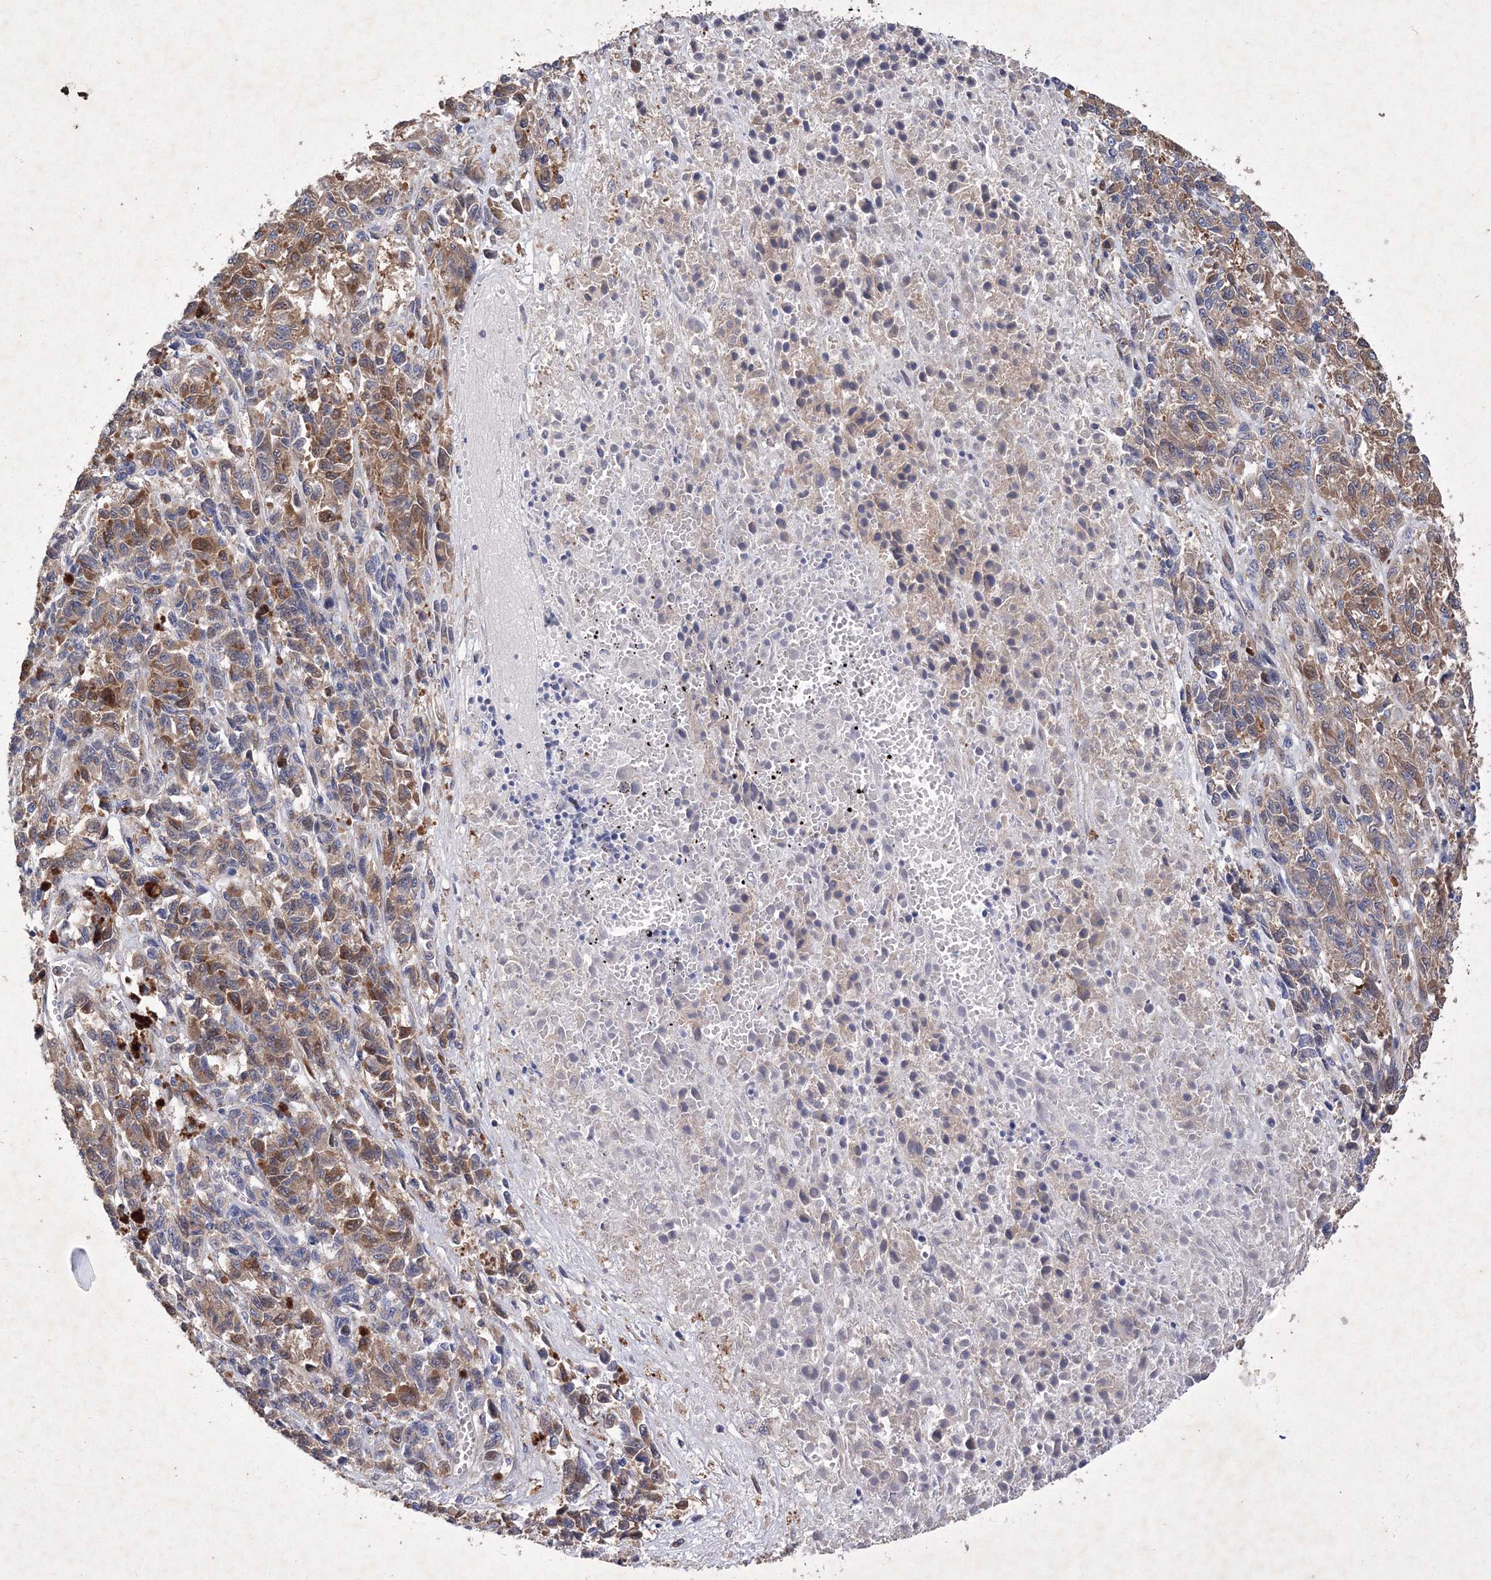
{"staining": {"intensity": "moderate", "quantity": ">75%", "location": "cytoplasmic/membranous"}, "tissue": "melanoma", "cell_type": "Tumor cells", "image_type": "cancer", "snomed": [{"axis": "morphology", "description": "Malignant melanoma, Metastatic site"}, {"axis": "topography", "description": "Lung"}], "caption": "DAB (3,3'-diaminobenzidine) immunohistochemical staining of human malignant melanoma (metastatic site) displays moderate cytoplasmic/membranous protein staining in about >75% of tumor cells.", "gene": "SNX18", "patient": {"sex": "male", "age": 64}}